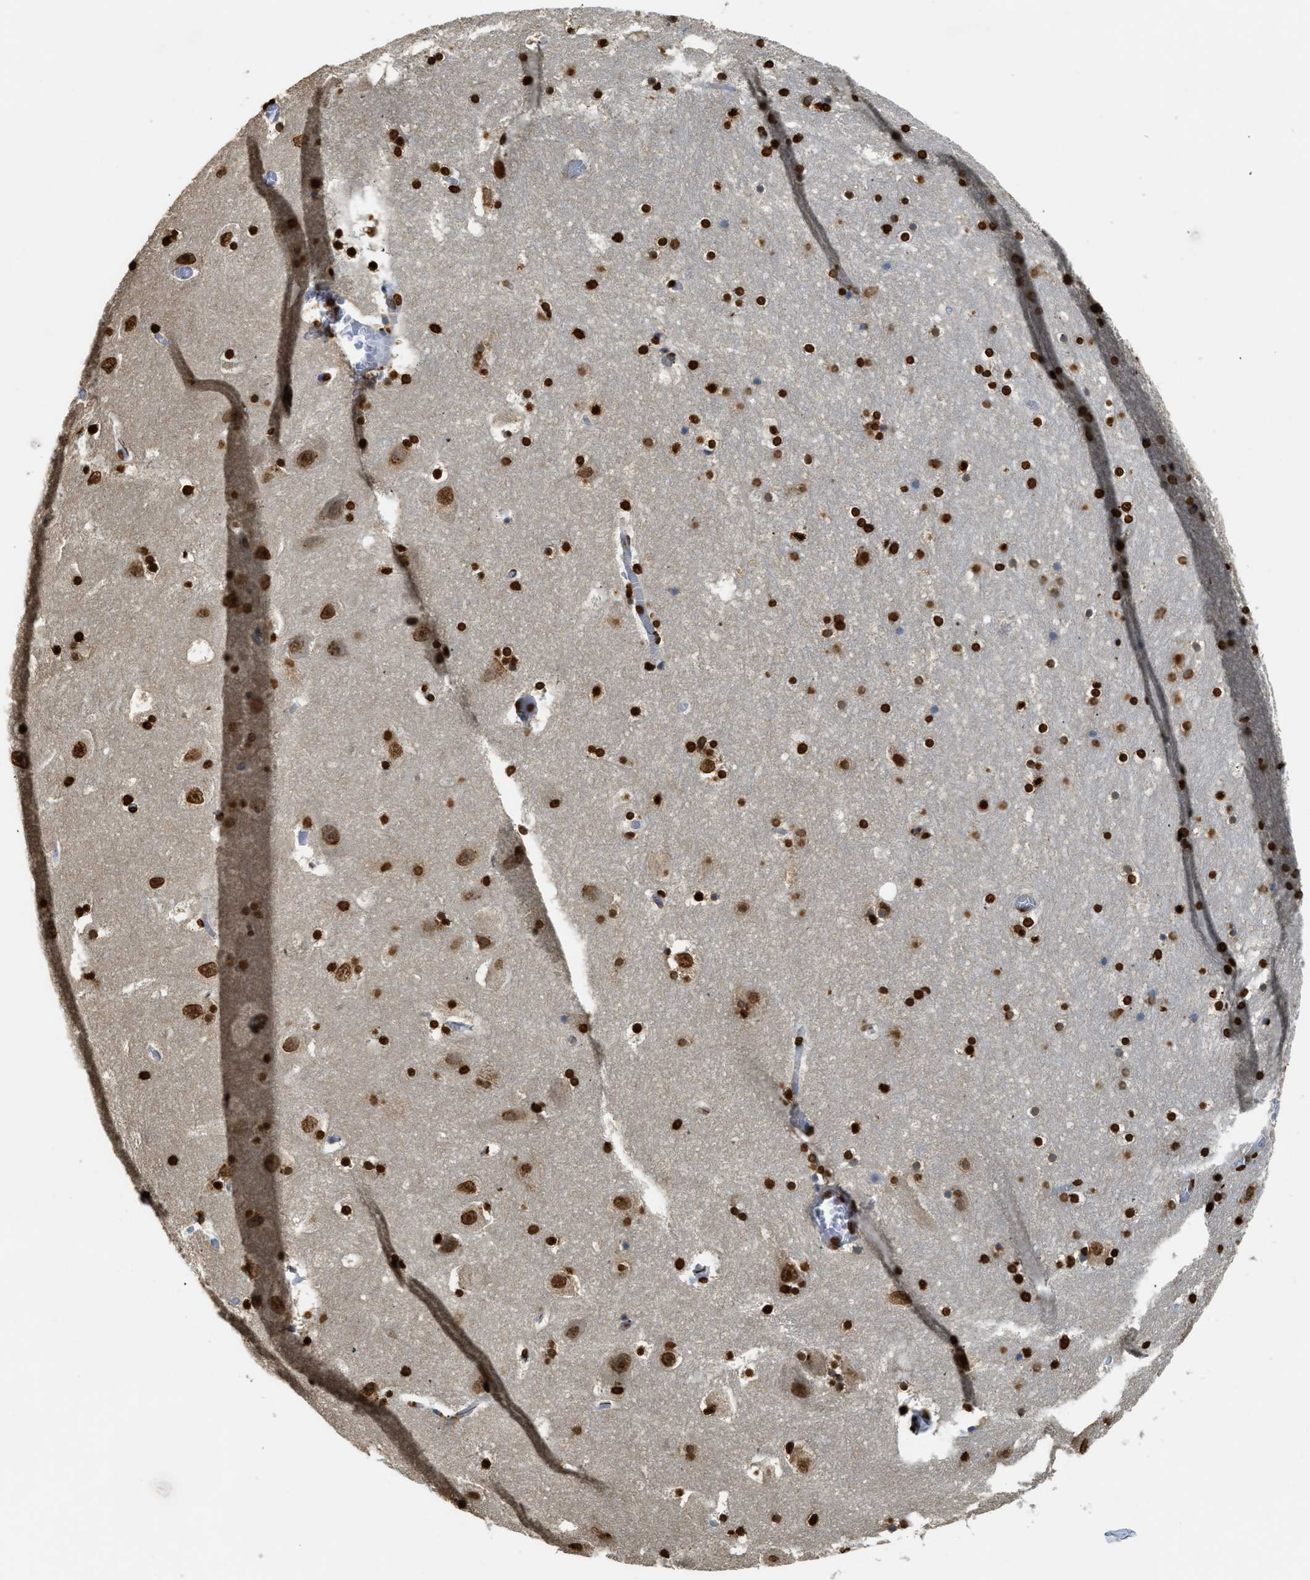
{"staining": {"intensity": "strong", "quantity": ">75%", "location": "nuclear"}, "tissue": "hippocampus", "cell_type": "Glial cells", "image_type": "normal", "snomed": [{"axis": "morphology", "description": "Normal tissue, NOS"}, {"axis": "topography", "description": "Hippocampus"}], "caption": "Immunohistochemical staining of benign human hippocampus reveals strong nuclear protein expression in about >75% of glial cells. (DAB IHC, brown staining for protein, blue staining for nuclei).", "gene": "NR5A2", "patient": {"sex": "male", "age": 45}}